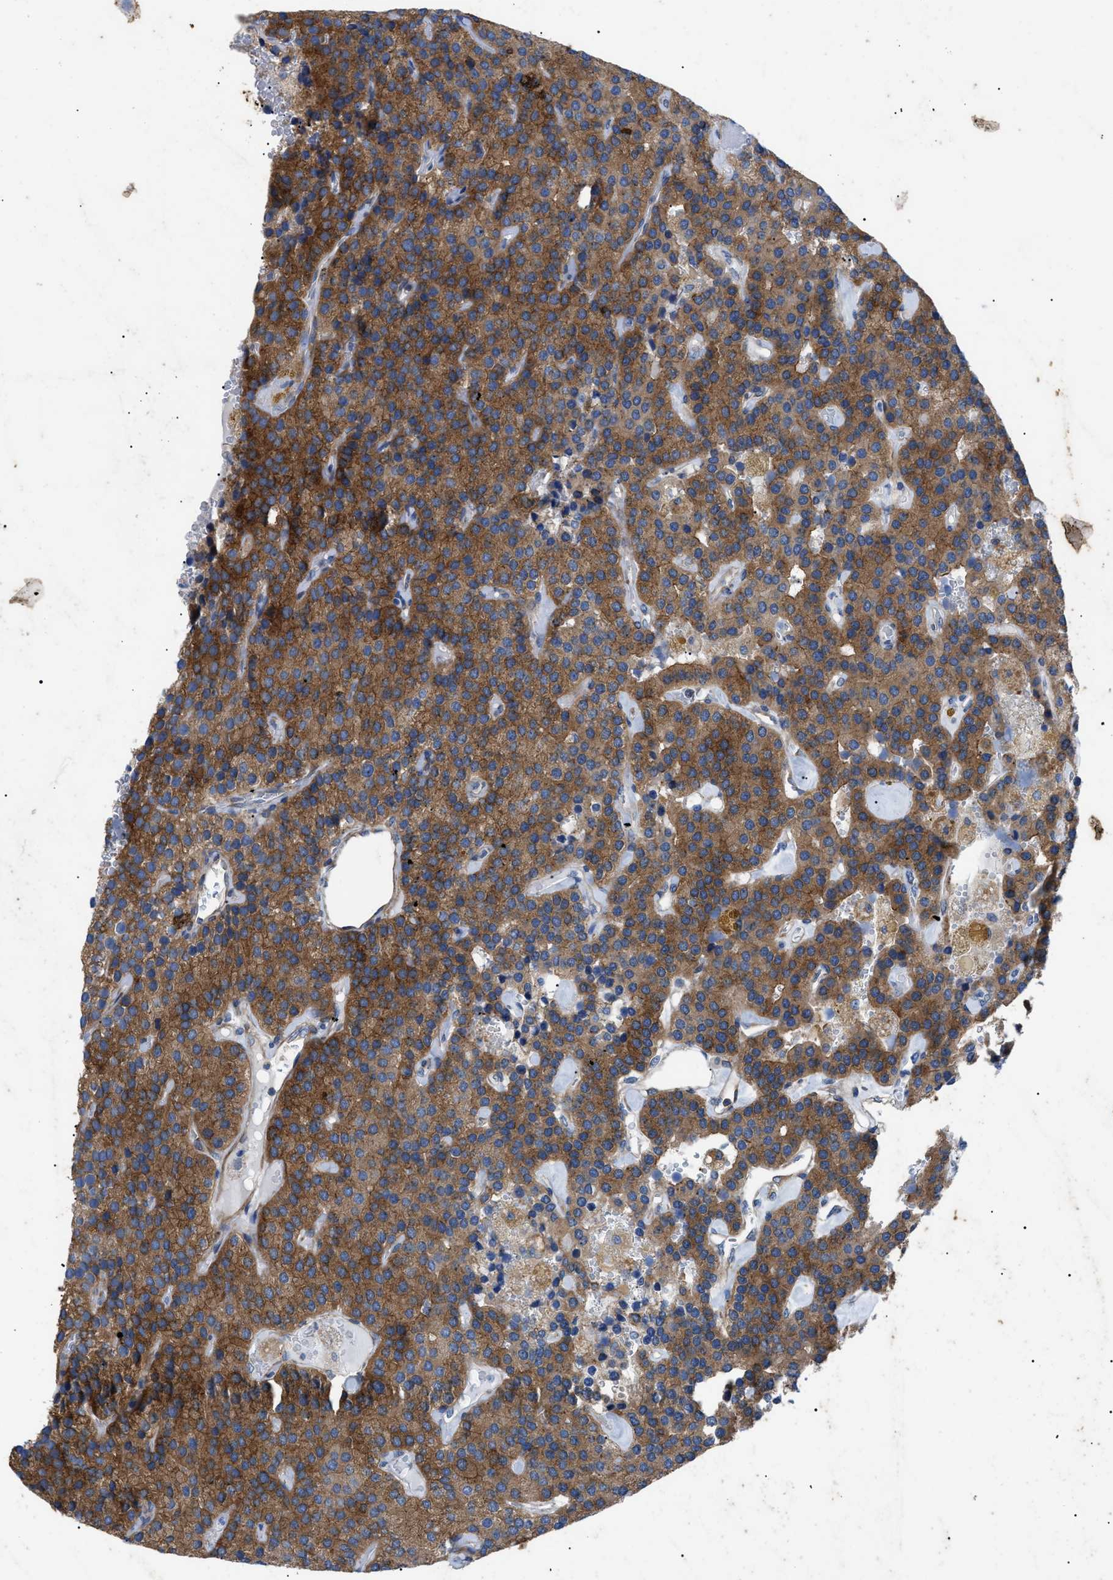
{"staining": {"intensity": "moderate", "quantity": ">75%", "location": "cytoplasmic/membranous"}, "tissue": "parathyroid gland", "cell_type": "Glandular cells", "image_type": "normal", "snomed": [{"axis": "morphology", "description": "Normal tissue, NOS"}, {"axis": "morphology", "description": "Adenoma, NOS"}, {"axis": "topography", "description": "Parathyroid gland"}], "caption": "Brown immunohistochemical staining in benign human parathyroid gland shows moderate cytoplasmic/membranous positivity in approximately >75% of glandular cells. (DAB (3,3'-diaminobenzidine) IHC, brown staining for protein, blue staining for nuclei).", "gene": "HSPB8", "patient": {"sex": "female", "age": 86}}